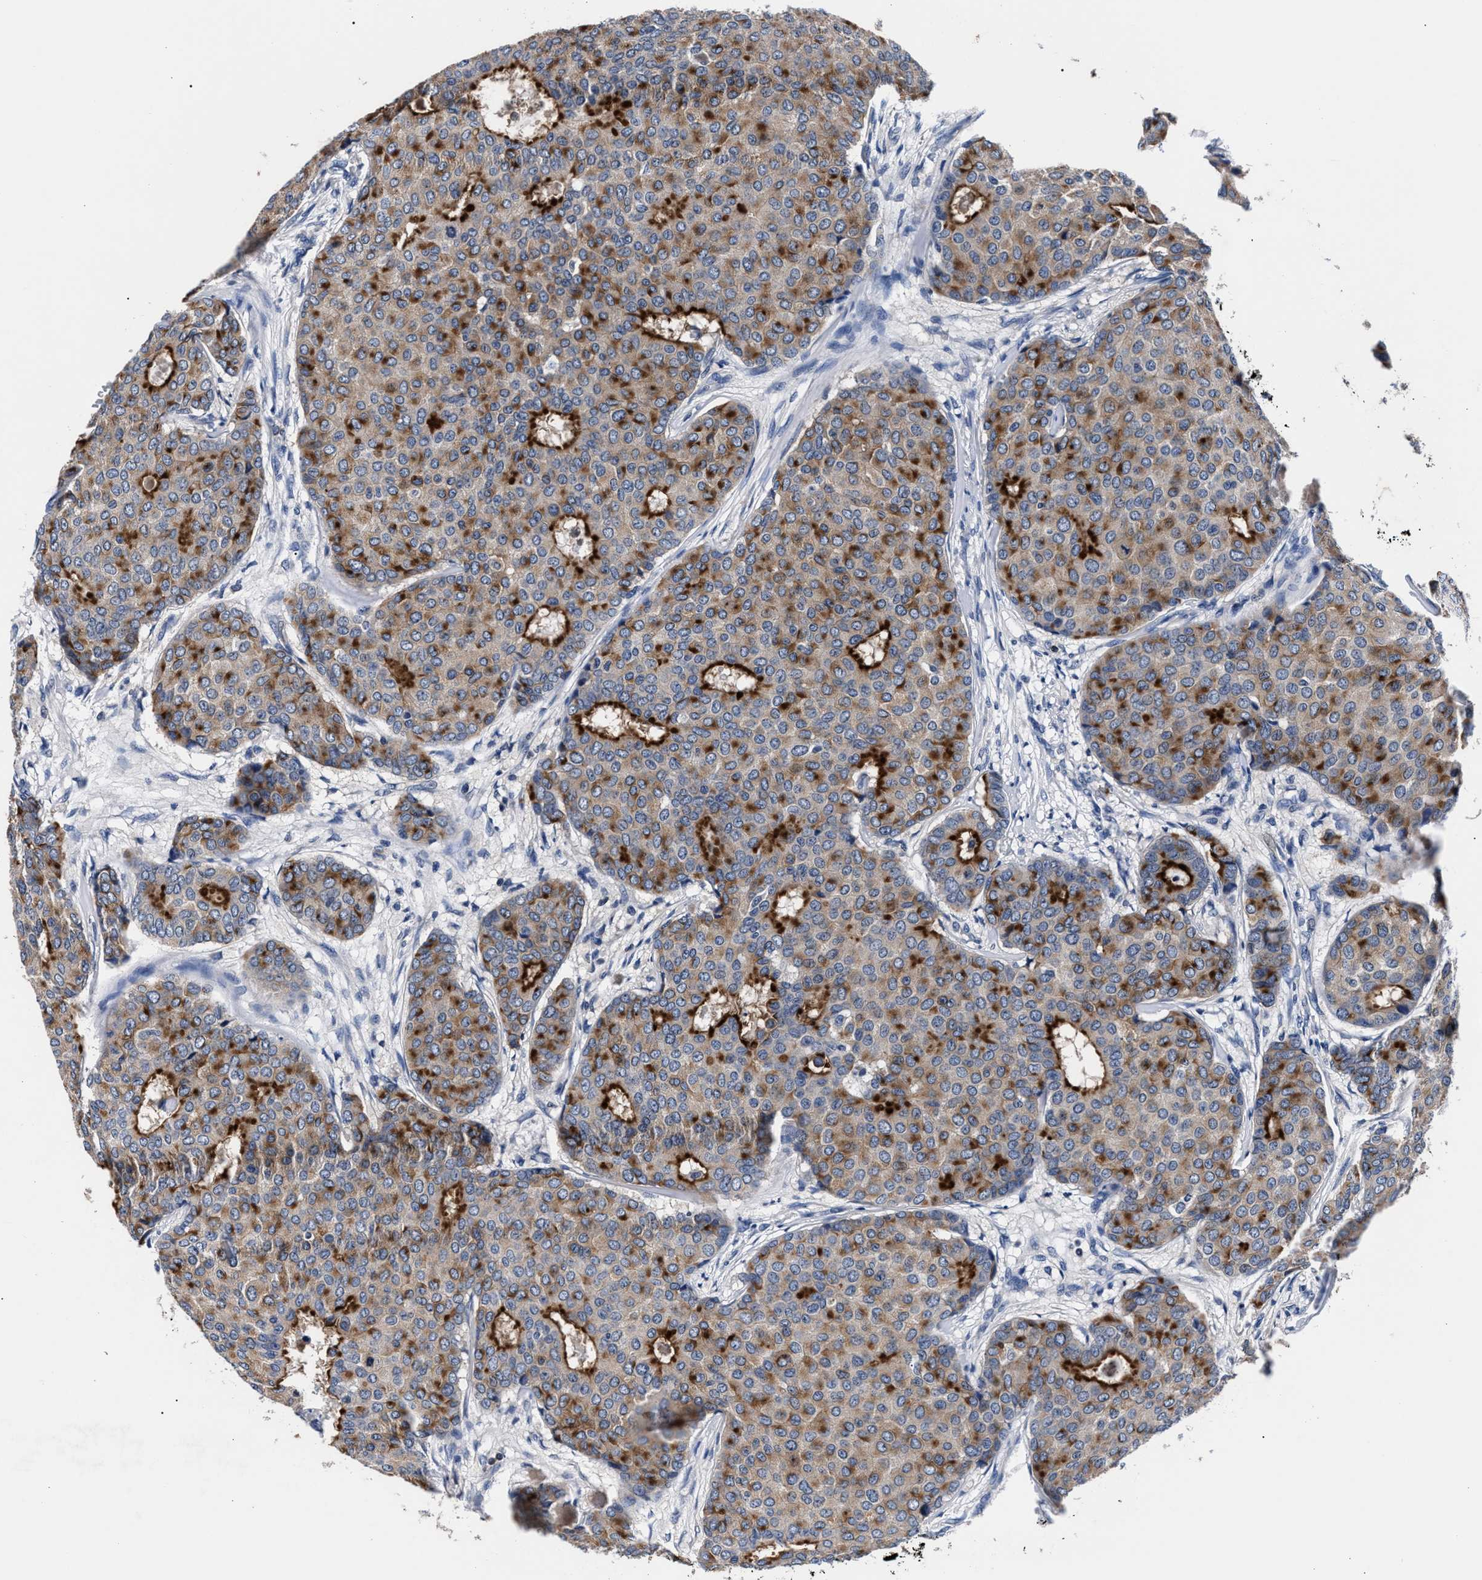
{"staining": {"intensity": "strong", "quantity": "25%-75%", "location": "cytoplasmic/membranous"}, "tissue": "breast cancer", "cell_type": "Tumor cells", "image_type": "cancer", "snomed": [{"axis": "morphology", "description": "Duct carcinoma"}, {"axis": "topography", "description": "Breast"}], "caption": "An image of breast intraductal carcinoma stained for a protein displays strong cytoplasmic/membranous brown staining in tumor cells.", "gene": "PHF24", "patient": {"sex": "female", "age": 75}}